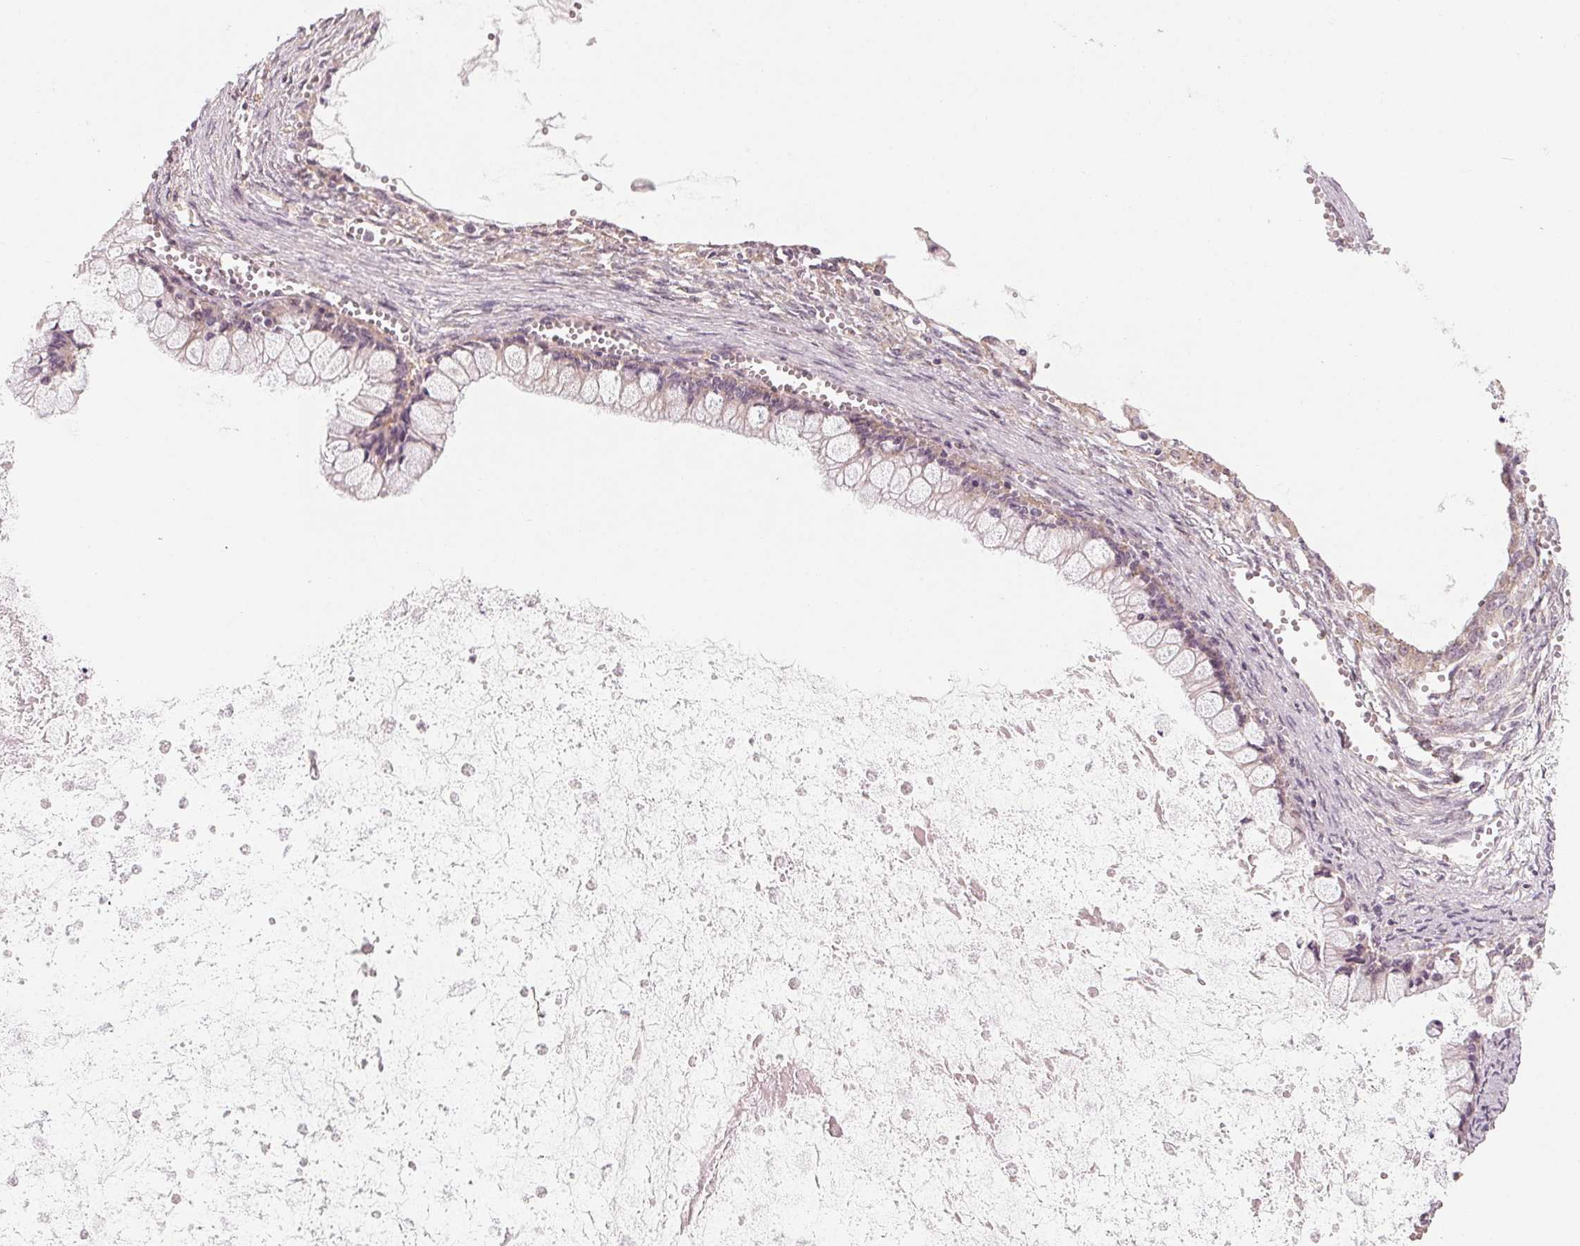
{"staining": {"intensity": "weak", "quantity": "<25%", "location": "cytoplasmic/membranous"}, "tissue": "ovarian cancer", "cell_type": "Tumor cells", "image_type": "cancer", "snomed": [{"axis": "morphology", "description": "Cystadenocarcinoma, mucinous, NOS"}, {"axis": "topography", "description": "Ovary"}], "caption": "IHC photomicrograph of human ovarian cancer (mucinous cystadenocarcinoma) stained for a protein (brown), which reveals no staining in tumor cells. (Immunohistochemistry (ihc), brightfield microscopy, high magnification).", "gene": "GIGYF2", "patient": {"sex": "female", "age": 67}}